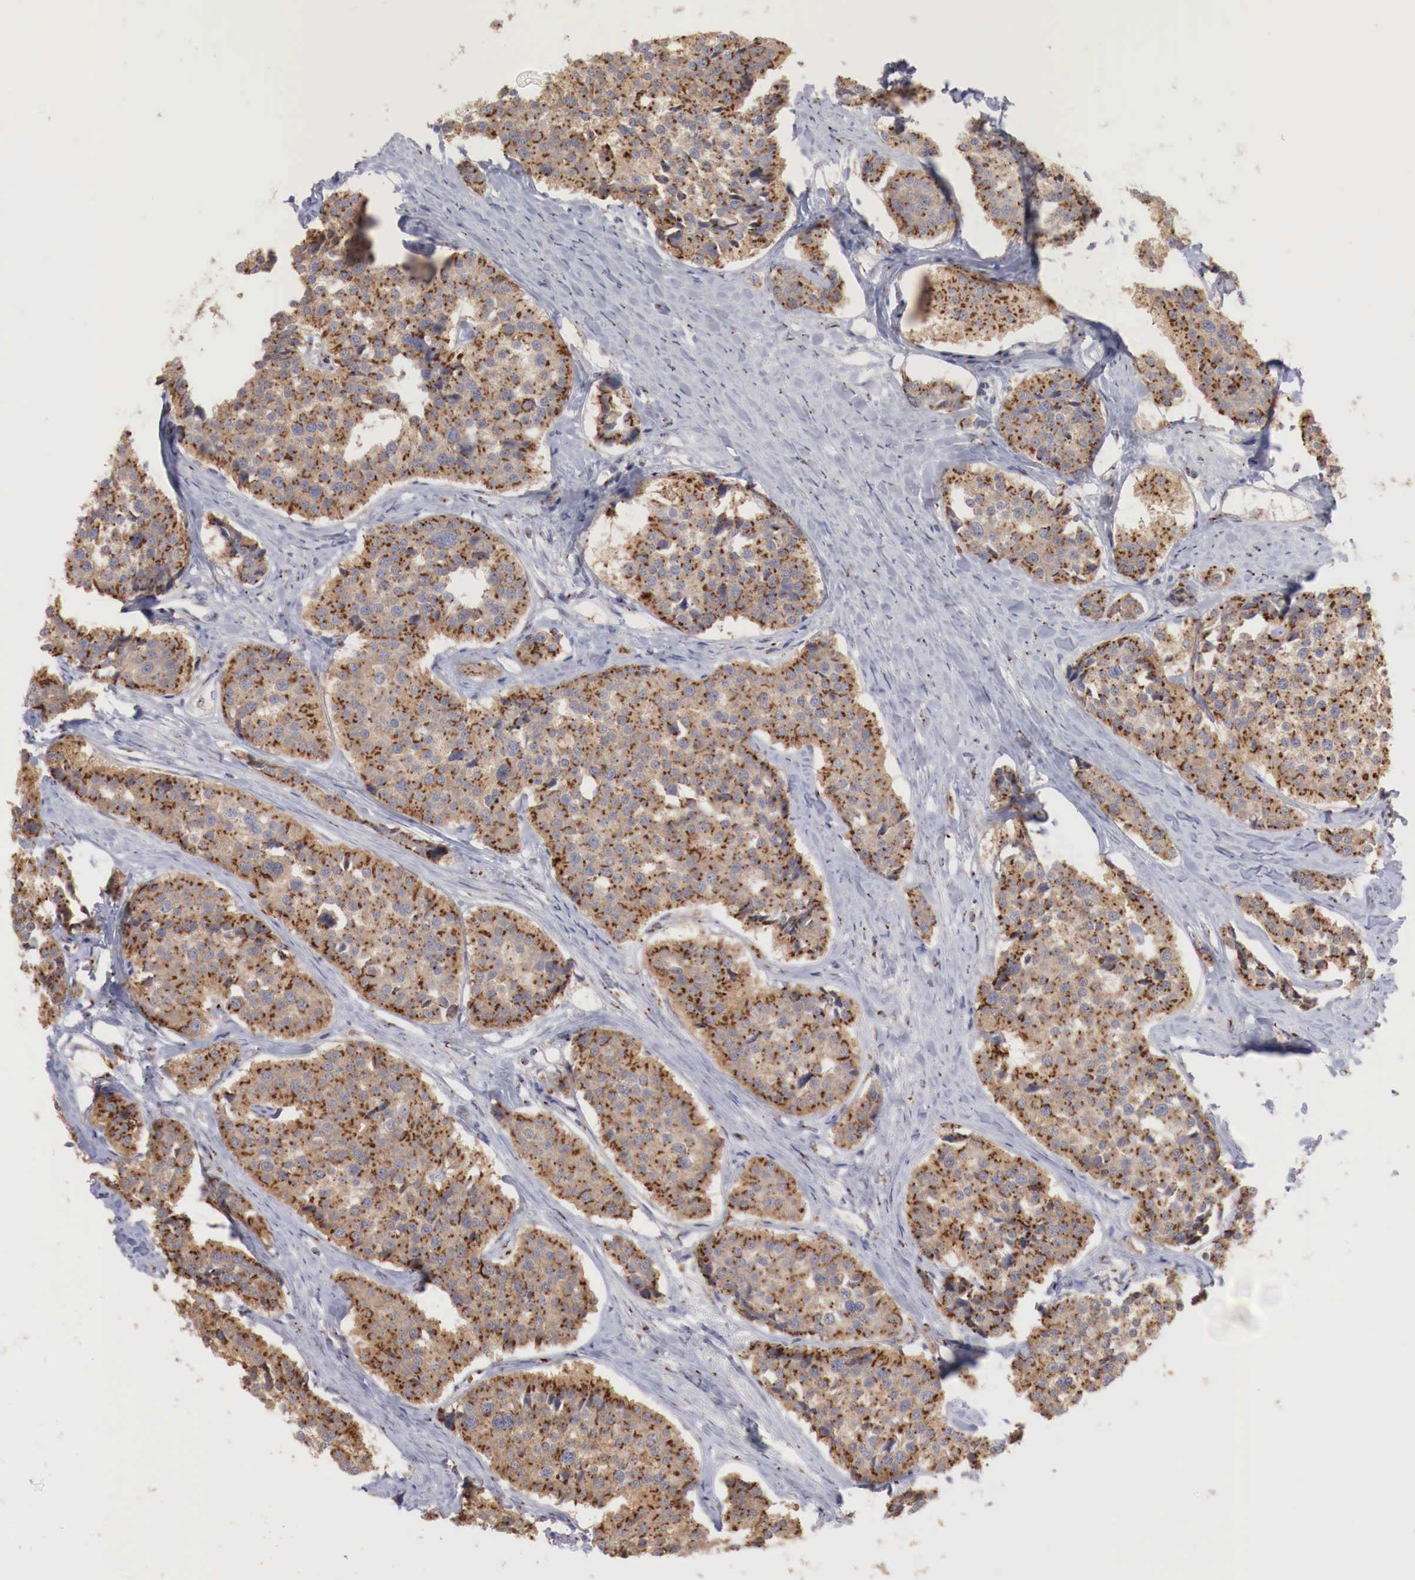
{"staining": {"intensity": "strong", "quantity": ">75%", "location": "cytoplasmic/membranous"}, "tissue": "carcinoid", "cell_type": "Tumor cells", "image_type": "cancer", "snomed": [{"axis": "morphology", "description": "Carcinoid, malignant, NOS"}, {"axis": "topography", "description": "Small intestine"}], "caption": "The micrograph displays a brown stain indicating the presence of a protein in the cytoplasmic/membranous of tumor cells in malignant carcinoid.", "gene": "SYAP1", "patient": {"sex": "male", "age": 60}}